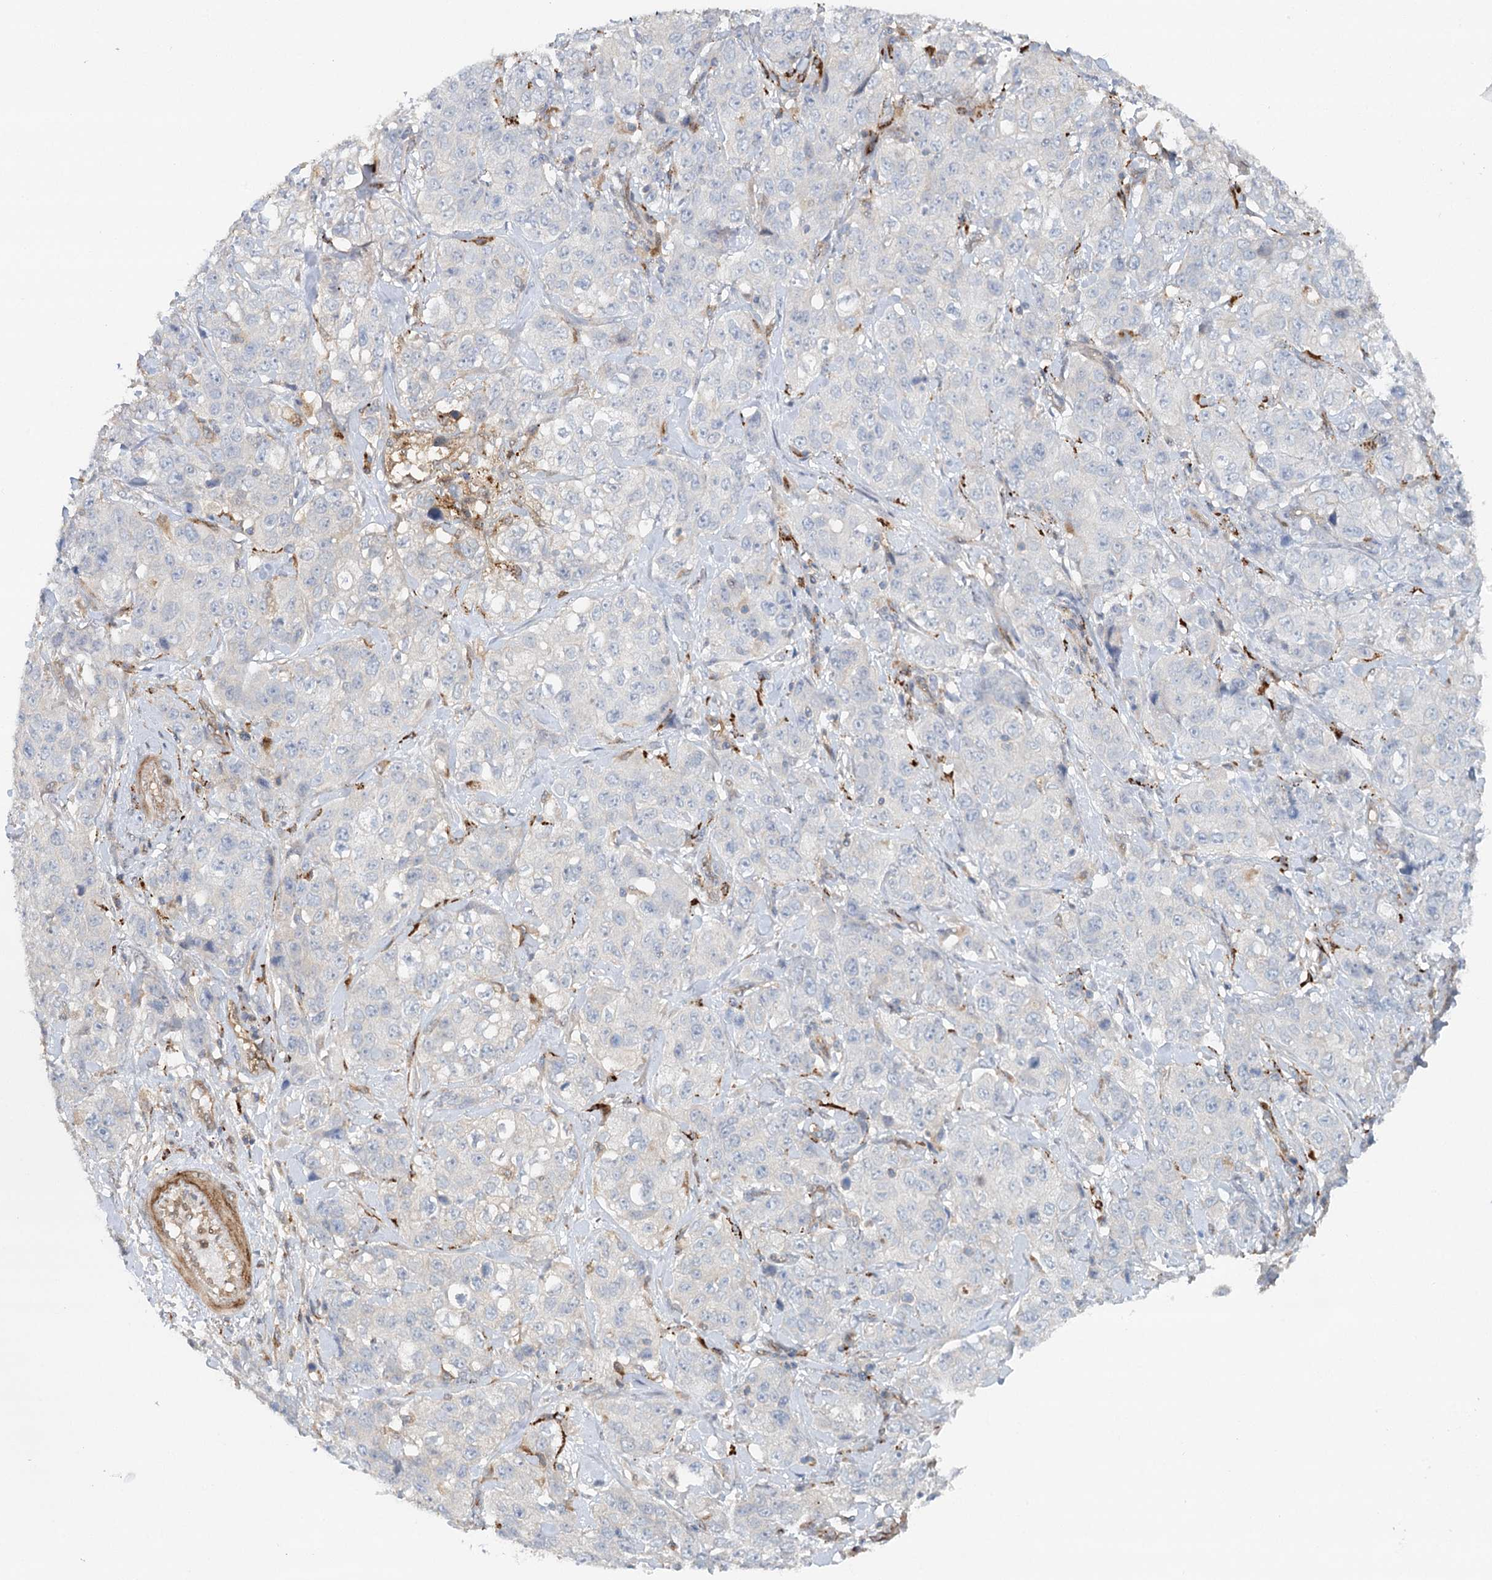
{"staining": {"intensity": "negative", "quantity": "none", "location": "none"}, "tissue": "stomach cancer", "cell_type": "Tumor cells", "image_type": "cancer", "snomed": [{"axis": "morphology", "description": "Adenocarcinoma, NOS"}, {"axis": "topography", "description": "Stomach"}], "caption": "An immunohistochemistry image of stomach adenocarcinoma is shown. There is no staining in tumor cells of stomach adenocarcinoma.", "gene": "GBE1", "patient": {"sex": "male", "age": 48}}